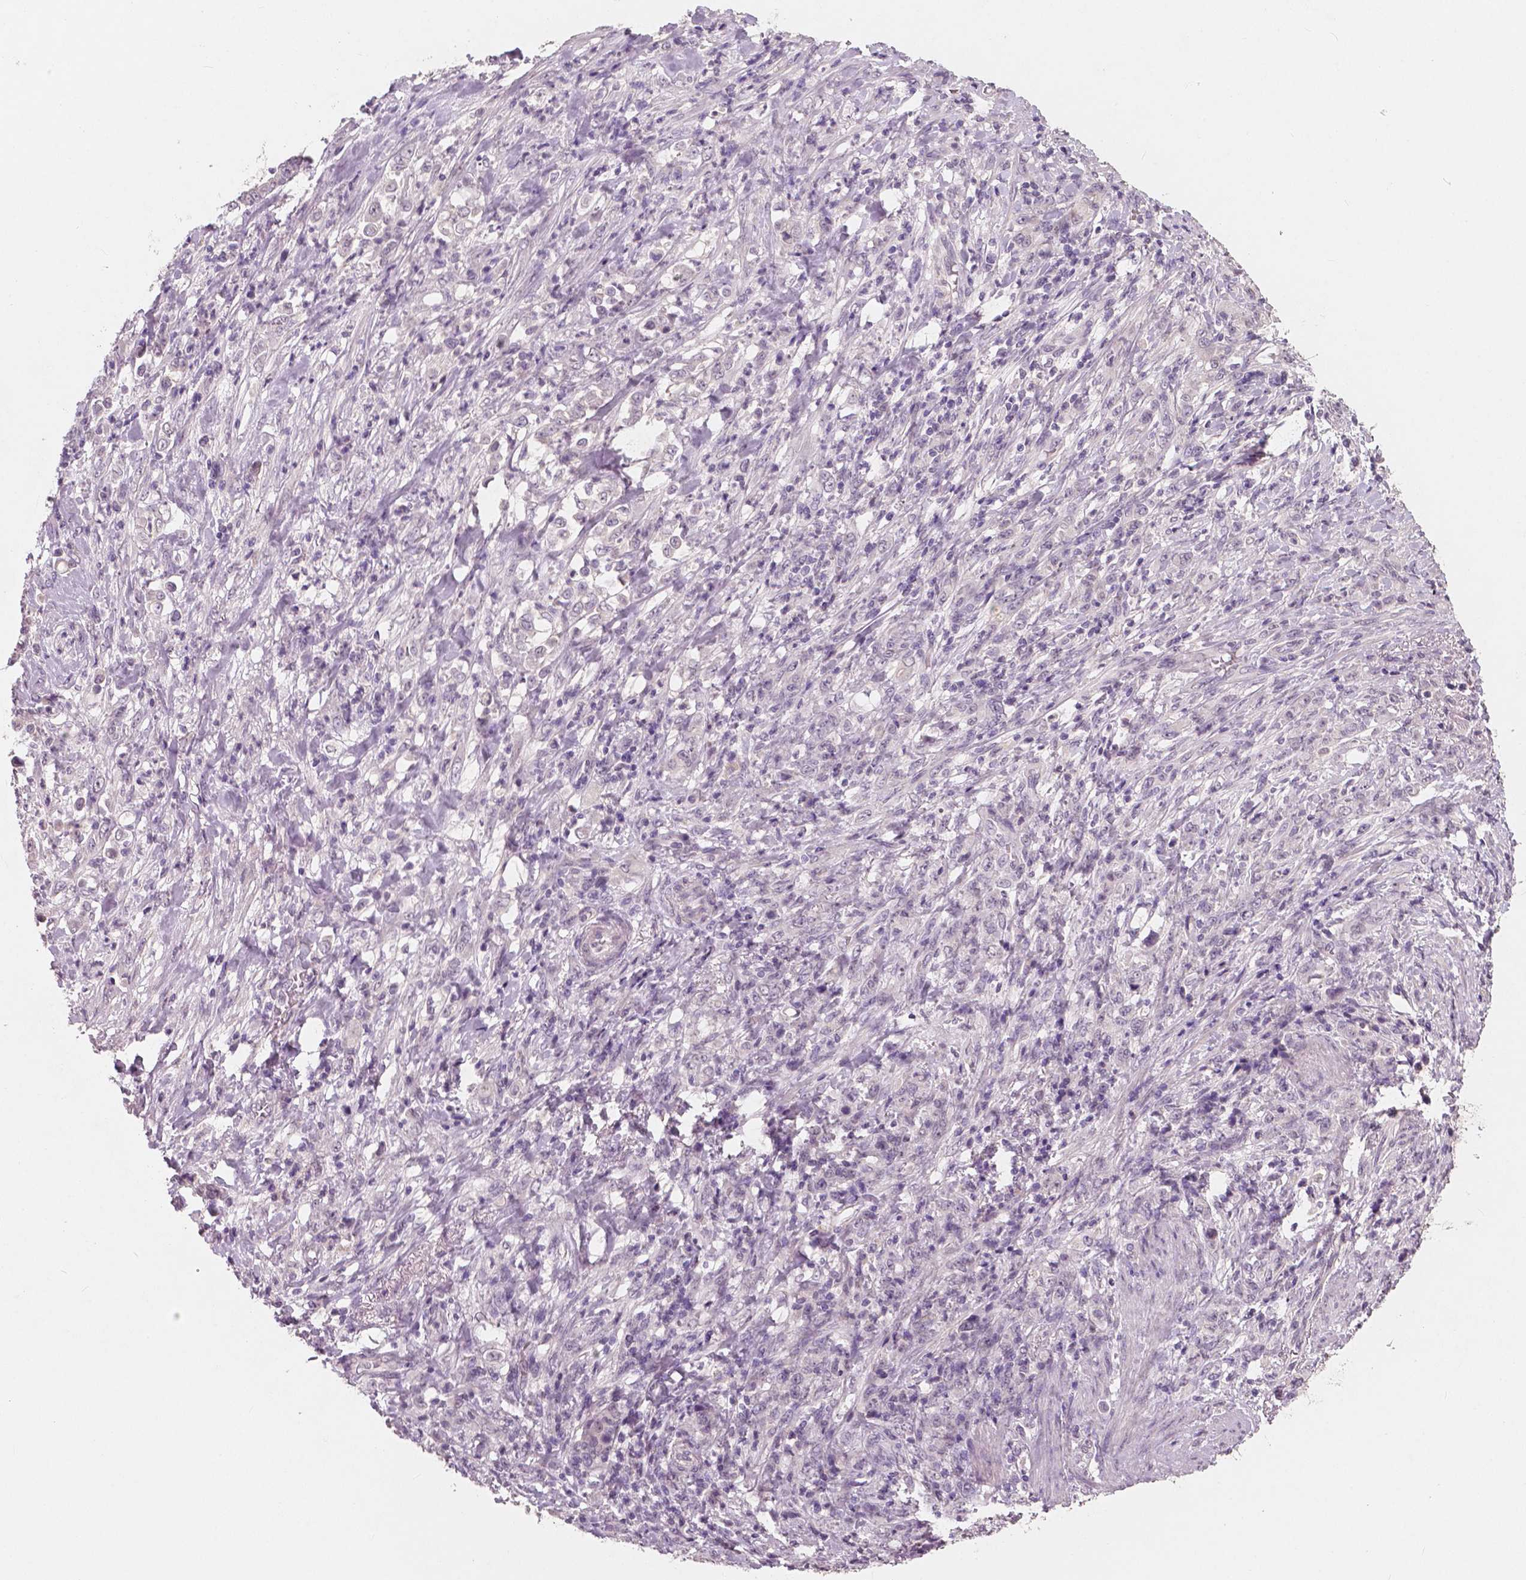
{"staining": {"intensity": "negative", "quantity": "none", "location": "none"}, "tissue": "stomach cancer", "cell_type": "Tumor cells", "image_type": "cancer", "snomed": [{"axis": "morphology", "description": "Adenocarcinoma, NOS"}, {"axis": "topography", "description": "Stomach"}], "caption": "Immunohistochemistry (IHC) photomicrograph of adenocarcinoma (stomach) stained for a protein (brown), which exhibits no positivity in tumor cells. (Stains: DAB (3,3'-diaminobenzidine) immunohistochemistry with hematoxylin counter stain, Microscopy: brightfield microscopy at high magnification).", "gene": "RNASE7", "patient": {"sex": "female", "age": 79}}